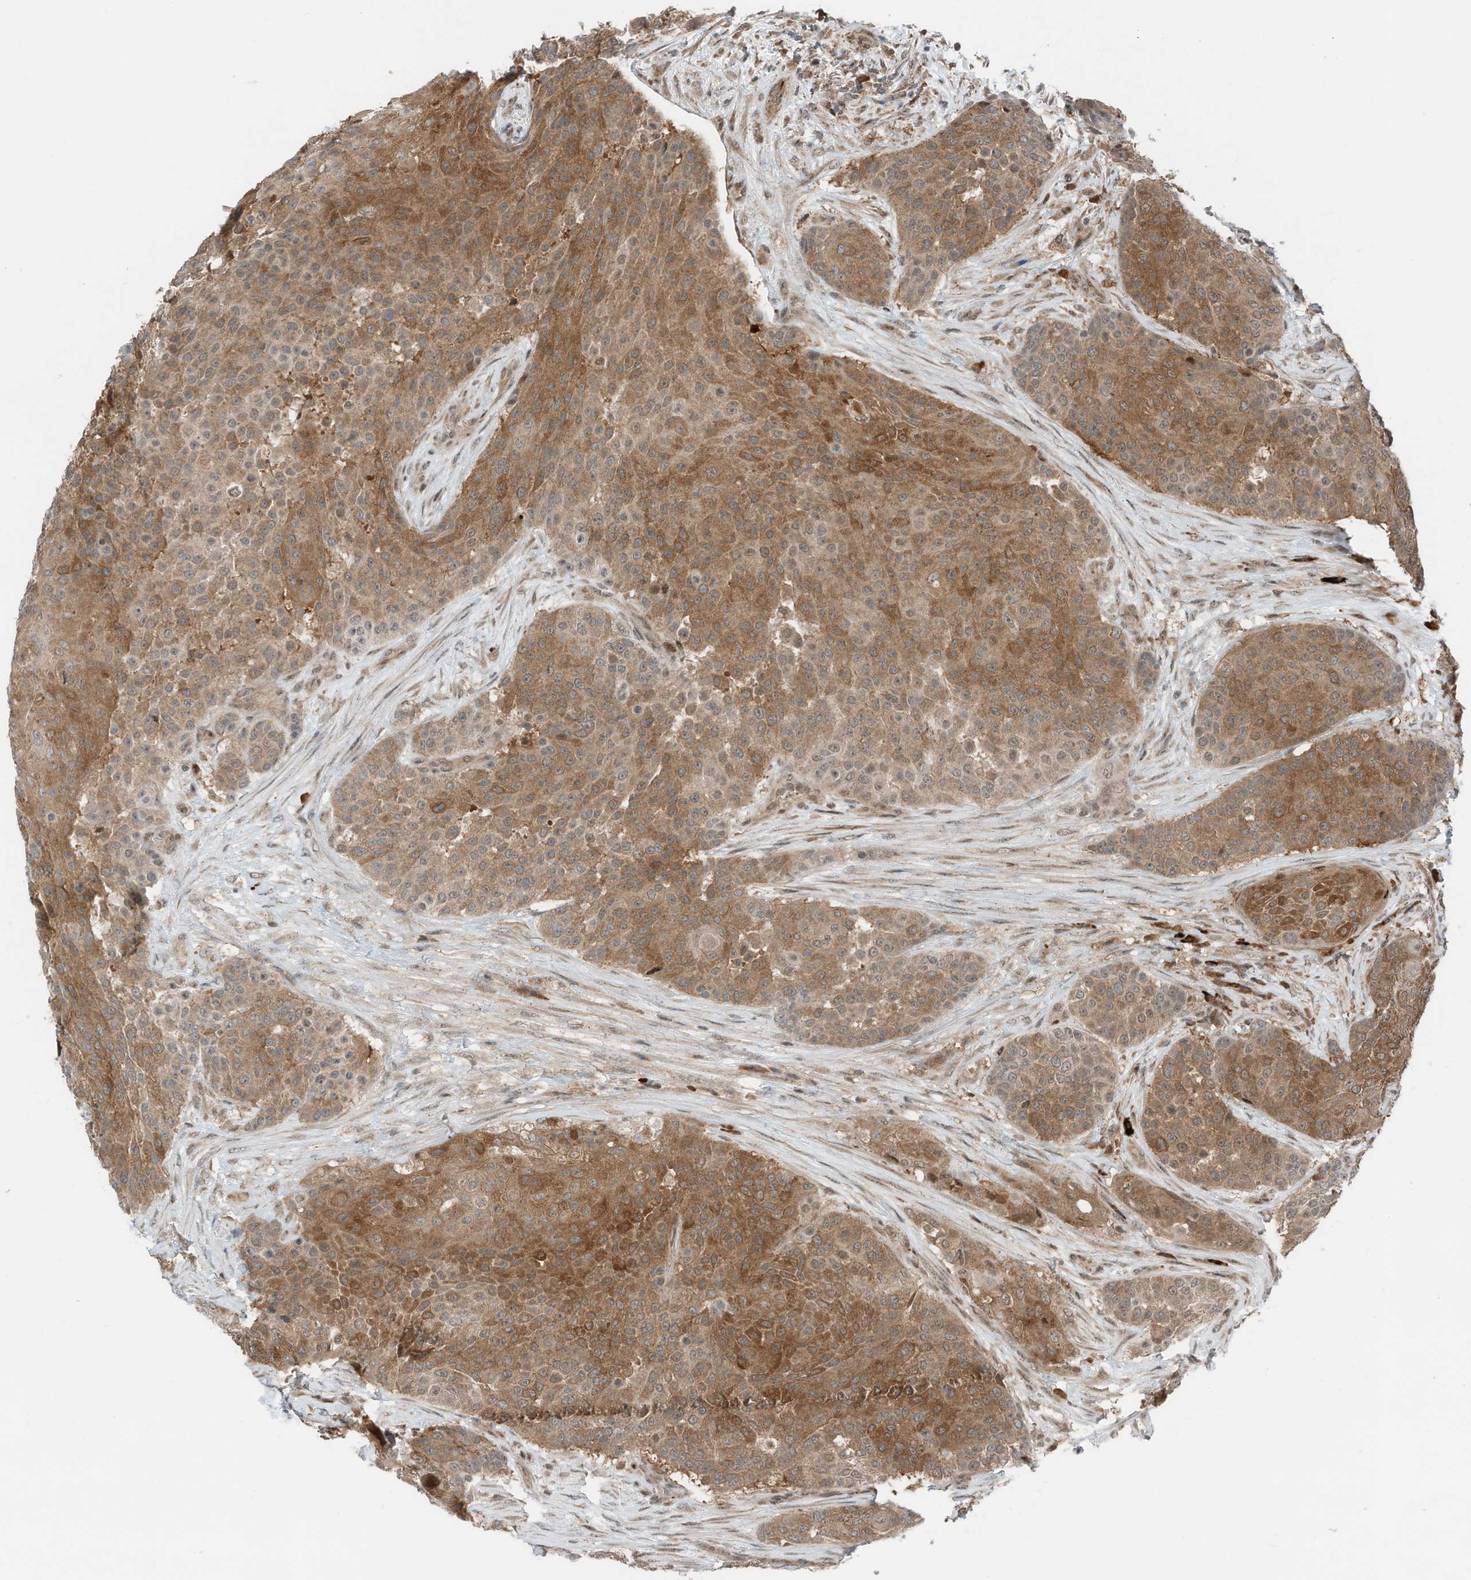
{"staining": {"intensity": "moderate", "quantity": ">75%", "location": "cytoplasmic/membranous"}, "tissue": "urothelial cancer", "cell_type": "Tumor cells", "image_type": "cancer", "snomed": [{"axis": "morphology", "description": "Urothelial carcinoma, High grade"}, {"axis": "topography", "description": "Urinary bladder"}], "caption": "IHC (DAB (3,3'-diaminobenzidine)) staining of human urothelial cancer exhibits moderate cytoplasmic/membranous protein staining in approximately >75% of tumor cells.", "gene": "RMND1", "patient": {"sex": "female", "age": 63}}